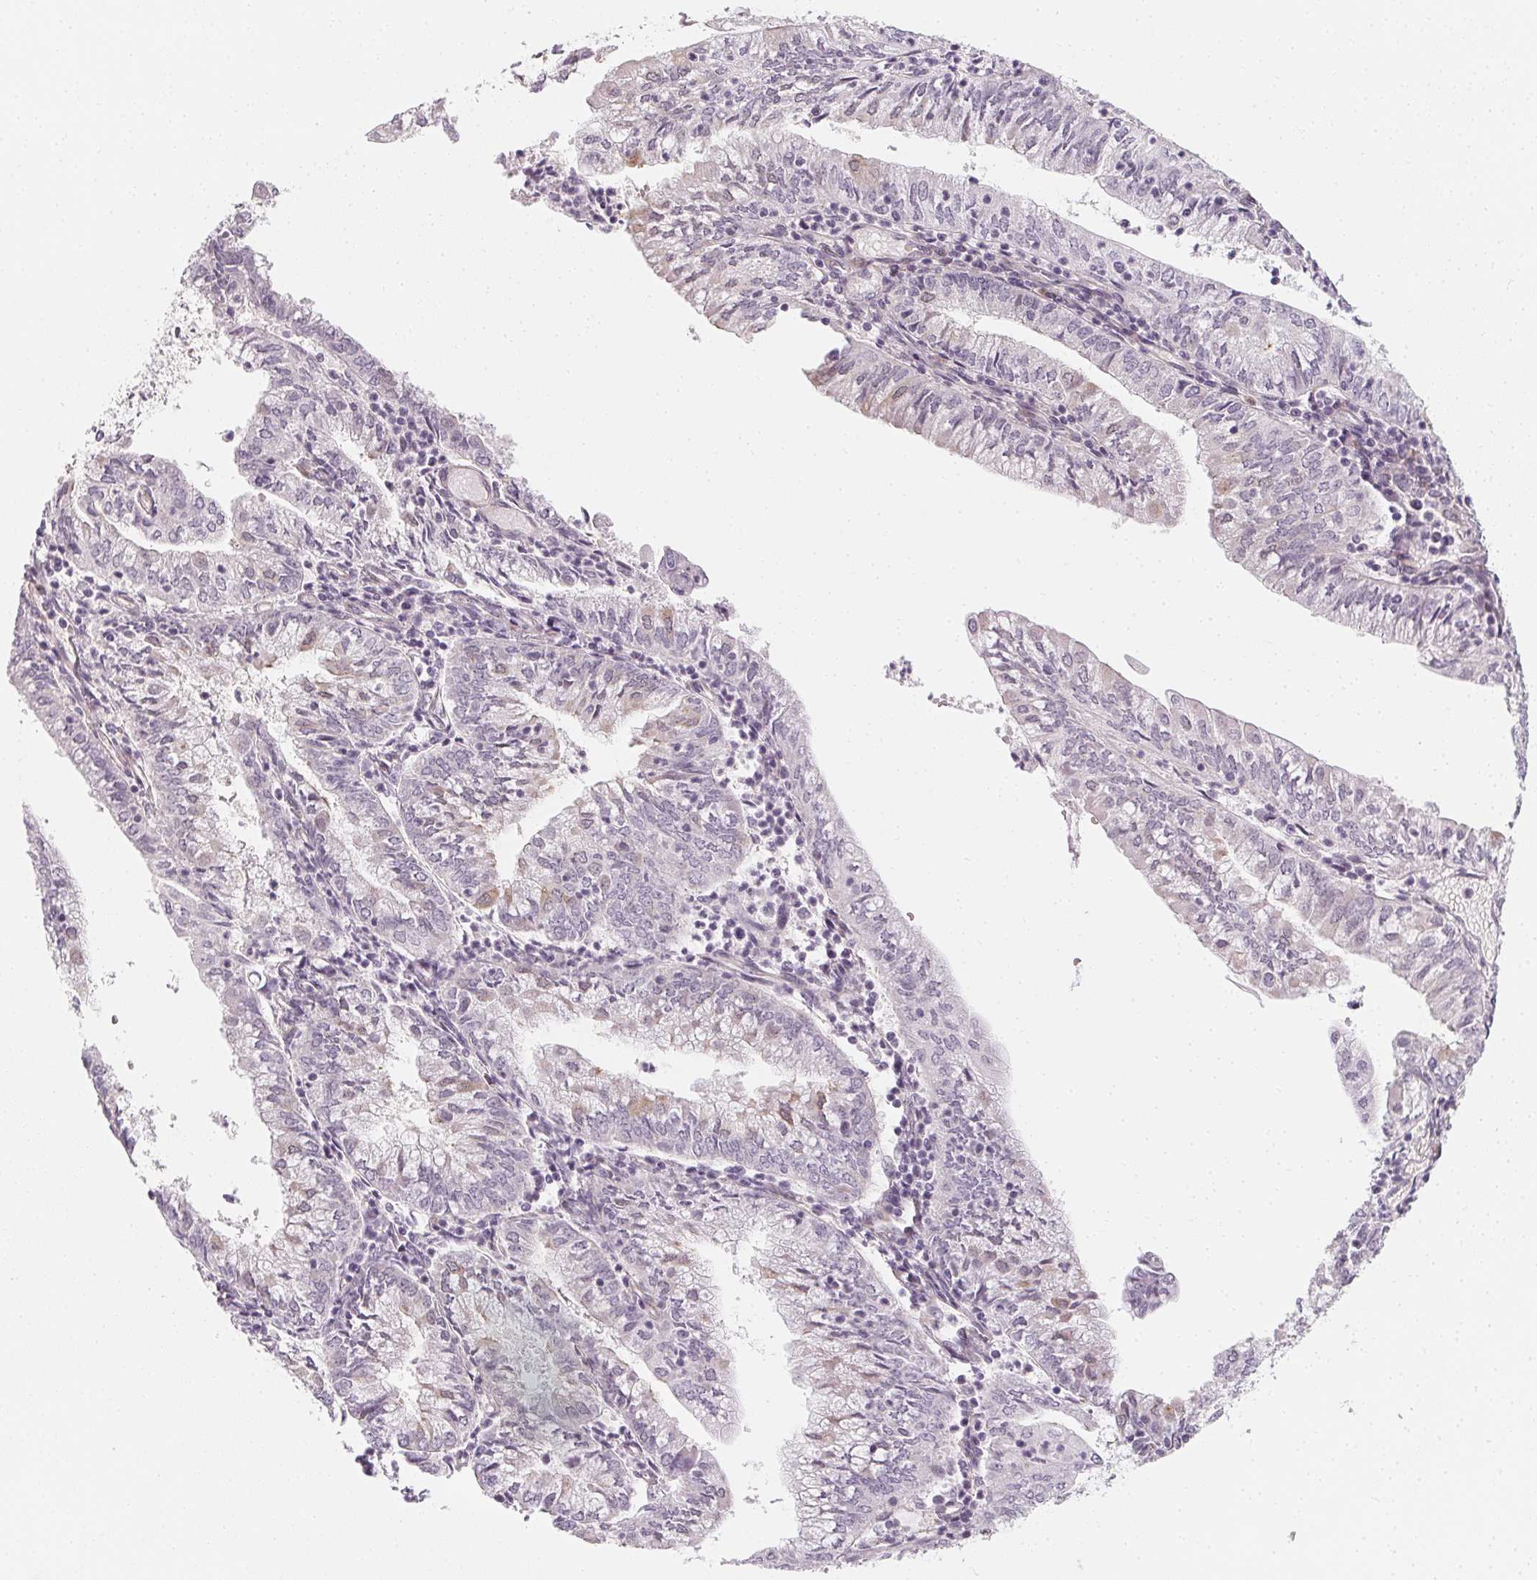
{"staining": {"intensity": "negative", "quantity": "none", "location": "none"}, "tissue": "endometrial cancer", "cell_type": "Tumor cells", "image_type": "cancer", "snomed": [{"axis": "morphology", "description": "Adenocarcinoma, NOS"}, {"axis": "topography", "description": "Endometrium"}], "caption": "Immunohistochemistry of adenocarcinoma (endometrial) exhibits no staining in tumor cells.", "gene": "CCDC96", "patient": {"sex": "female", "age": 55}}